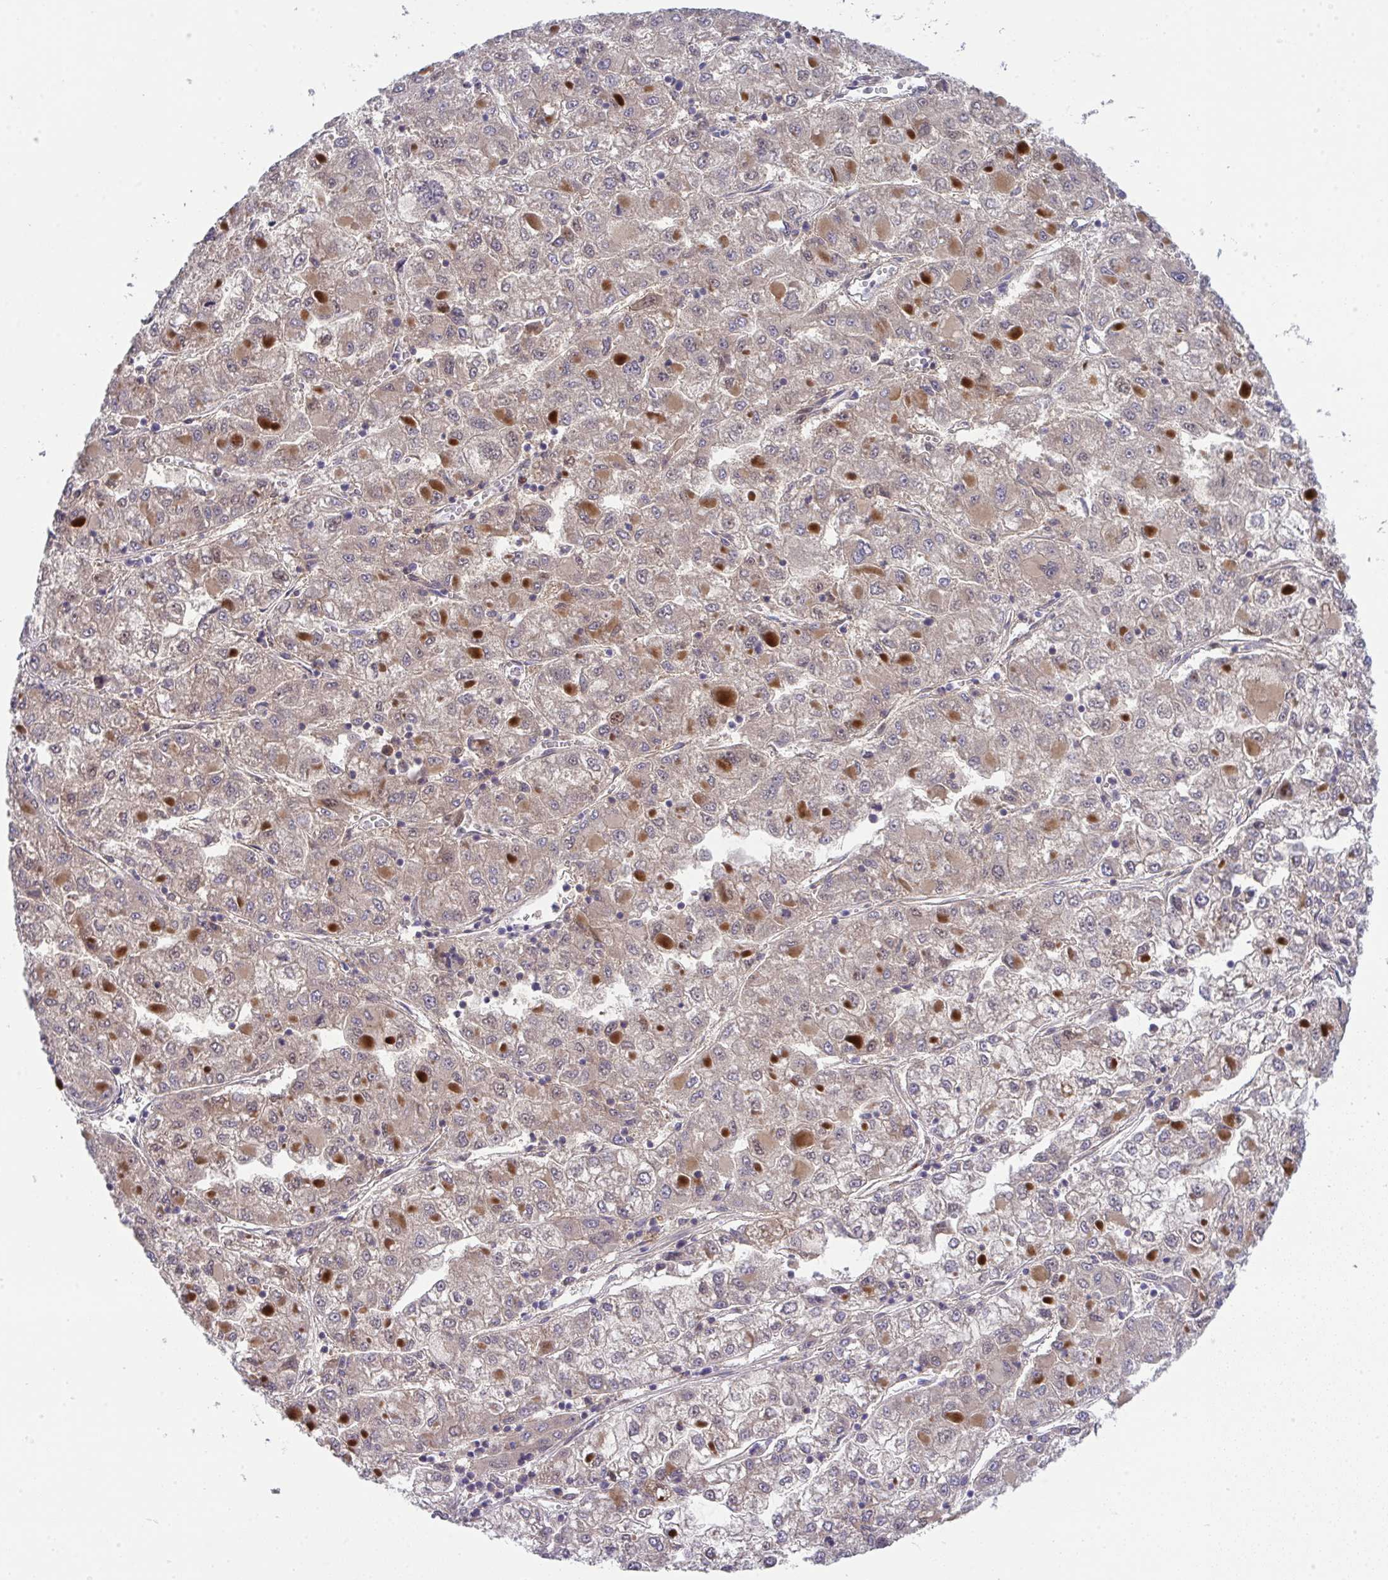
{"staining": {"intensity": "weak", "quantity": ">75%", "location": "cytoplasmic/membranous"}, "tissue": "liver cancer", "cell_type": "Tumor cells", "image_type": "cancer", "snomed": [{"axis": "morphology", "description": "Carcinoma, Hepatocellular, NOS"}, {"axis": "topography", "description": "Liver"}], "caption": "High-power microscopy captured an immunohistochemistry photomicrograph of liver cancer, revealing weak cytoplasmic/membranous staining in about >75% of tumor cells.", "gene": "GALNT16", "patient": {"sex": "male", "age": 40}}